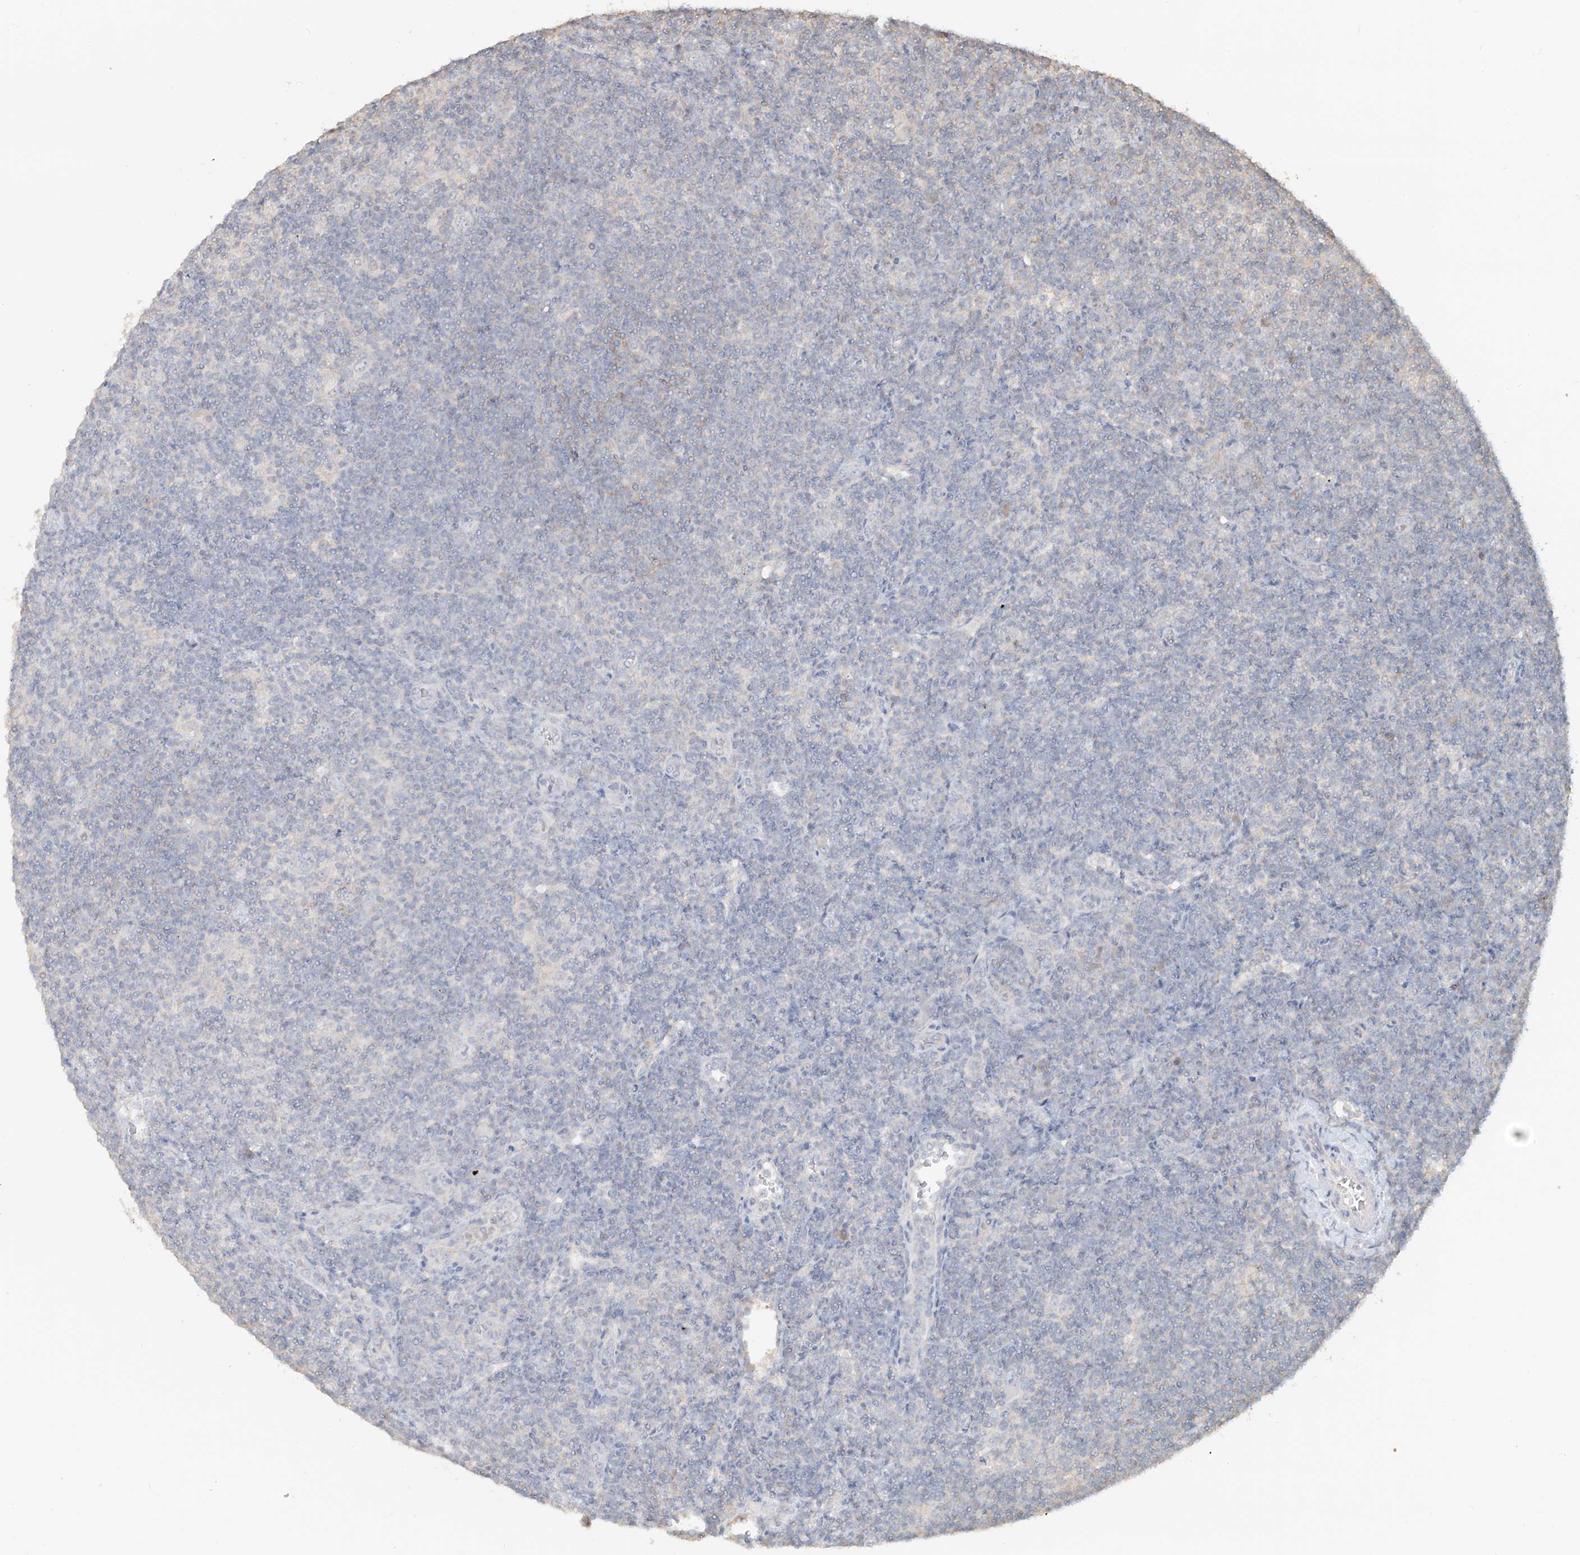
{"staining": {"intensity": "negative", "quantity": "none", "location": "none"}, "tissue": "lymphoma", "cell_type": "Tumor cells", "image_type": "cancer", "snomed": [{"axis": "morphology", "description": "Hodgkin's disease, NOS"}, {"axis": "topography", "description": "Lymph node"}], "caption": "Immunohistochemistry (IHC) of human lymphoma demonstrates no positivity in tumor cells.", "gene": "NPHS1", "patient": {"sex": "female", "age": 57}}